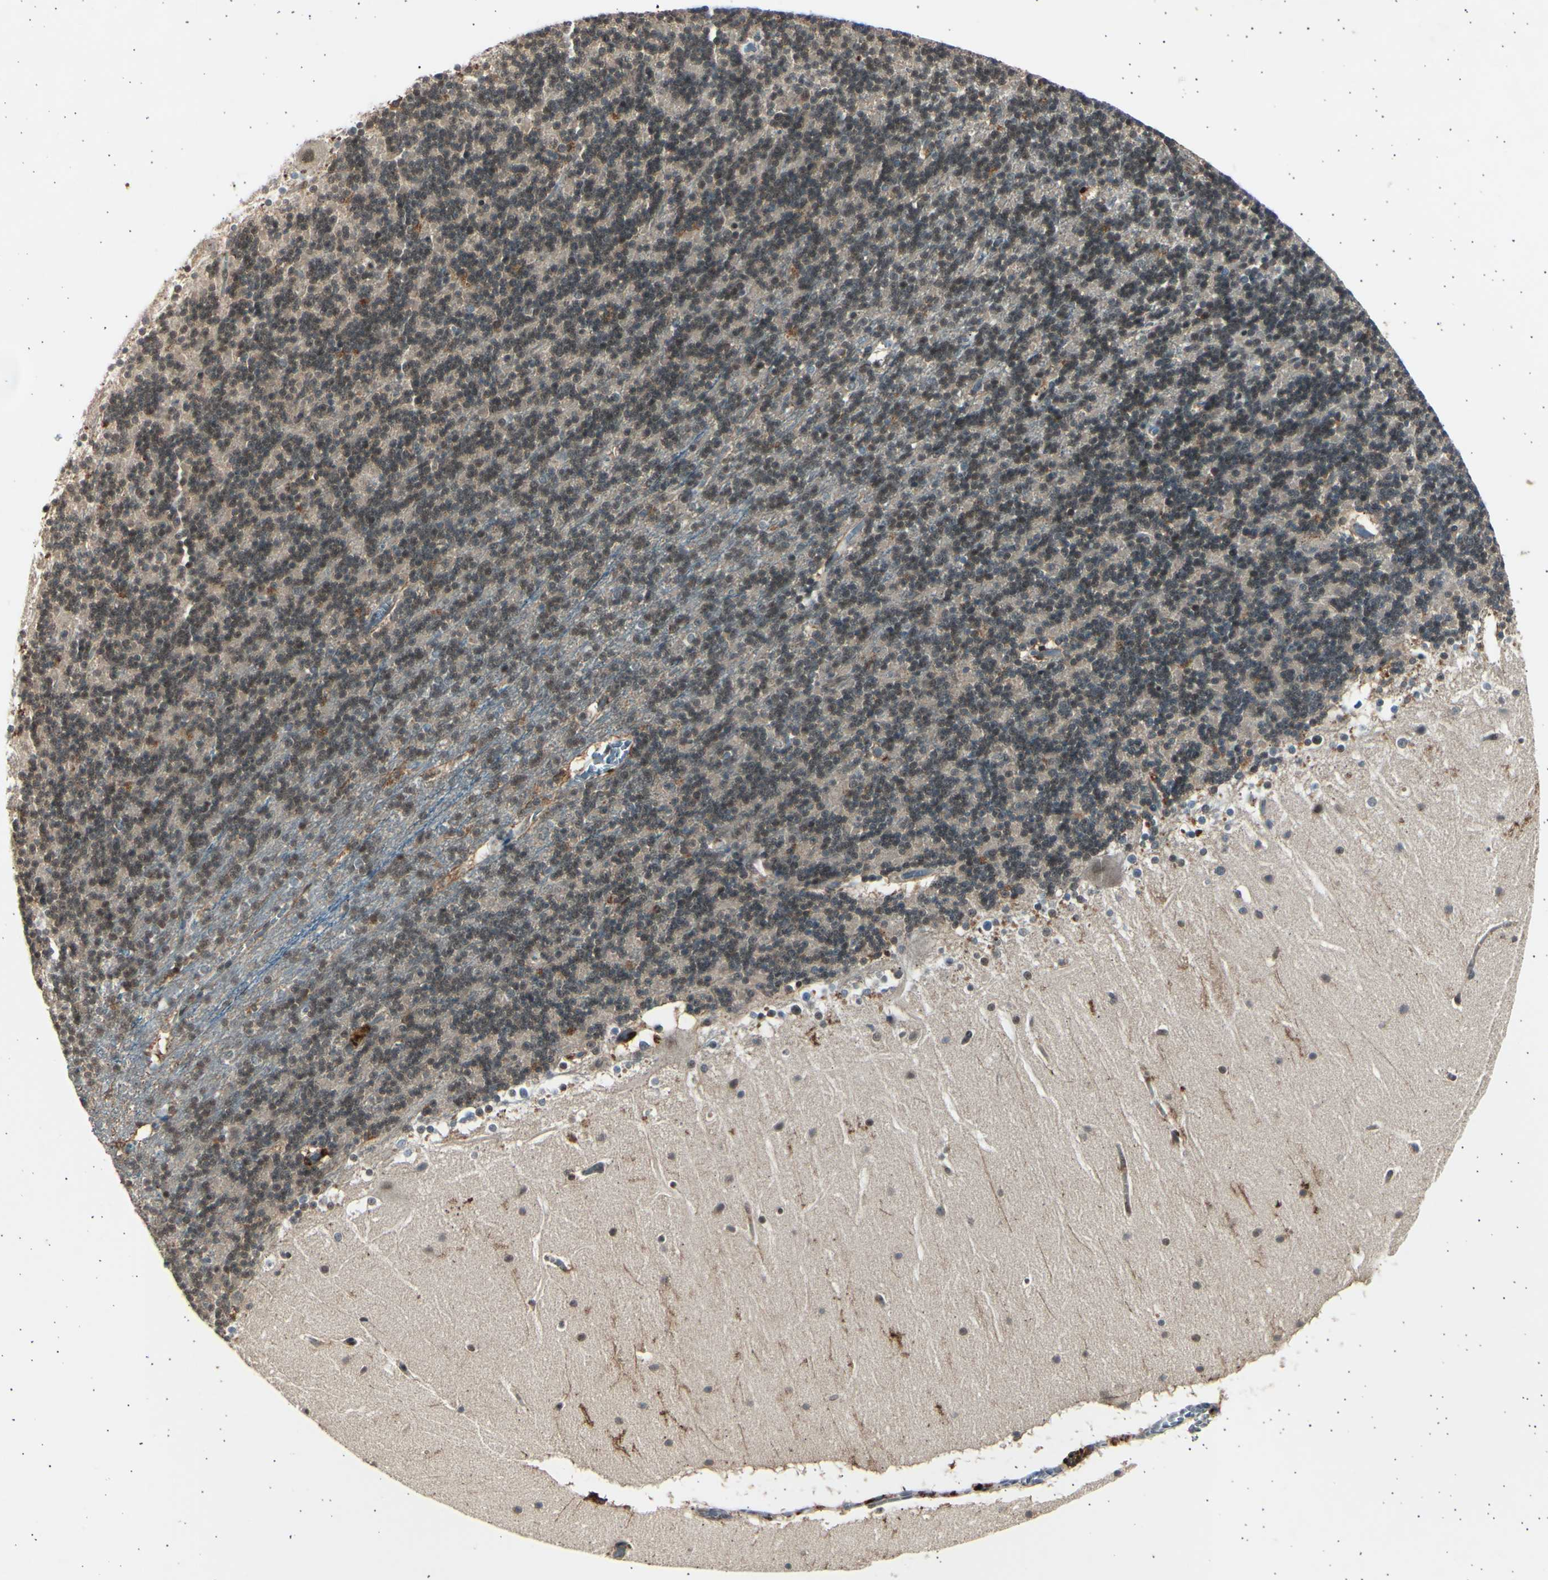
{"staining": {"intensity": "weak", "quantity": "25%-75%", "location": "nuclear"}, "tissue": "cerebellum", "cell_type": "Cells in granular layer", "image_type": "normal", "snomed": [{"axis": "morphology", "description": "Normal tissue, NOS"}, {"axis": "topography", "description": "Cerebellum"}], "caption": "Immunohistochemistry (IHC) (DAB) staining of normal cerebellum exhibits weak nuclear protein expression in about 25%-75% of cells in granular layer.", "gene": "PSMD5", "patient": {"sex": "female", "age": 19}}